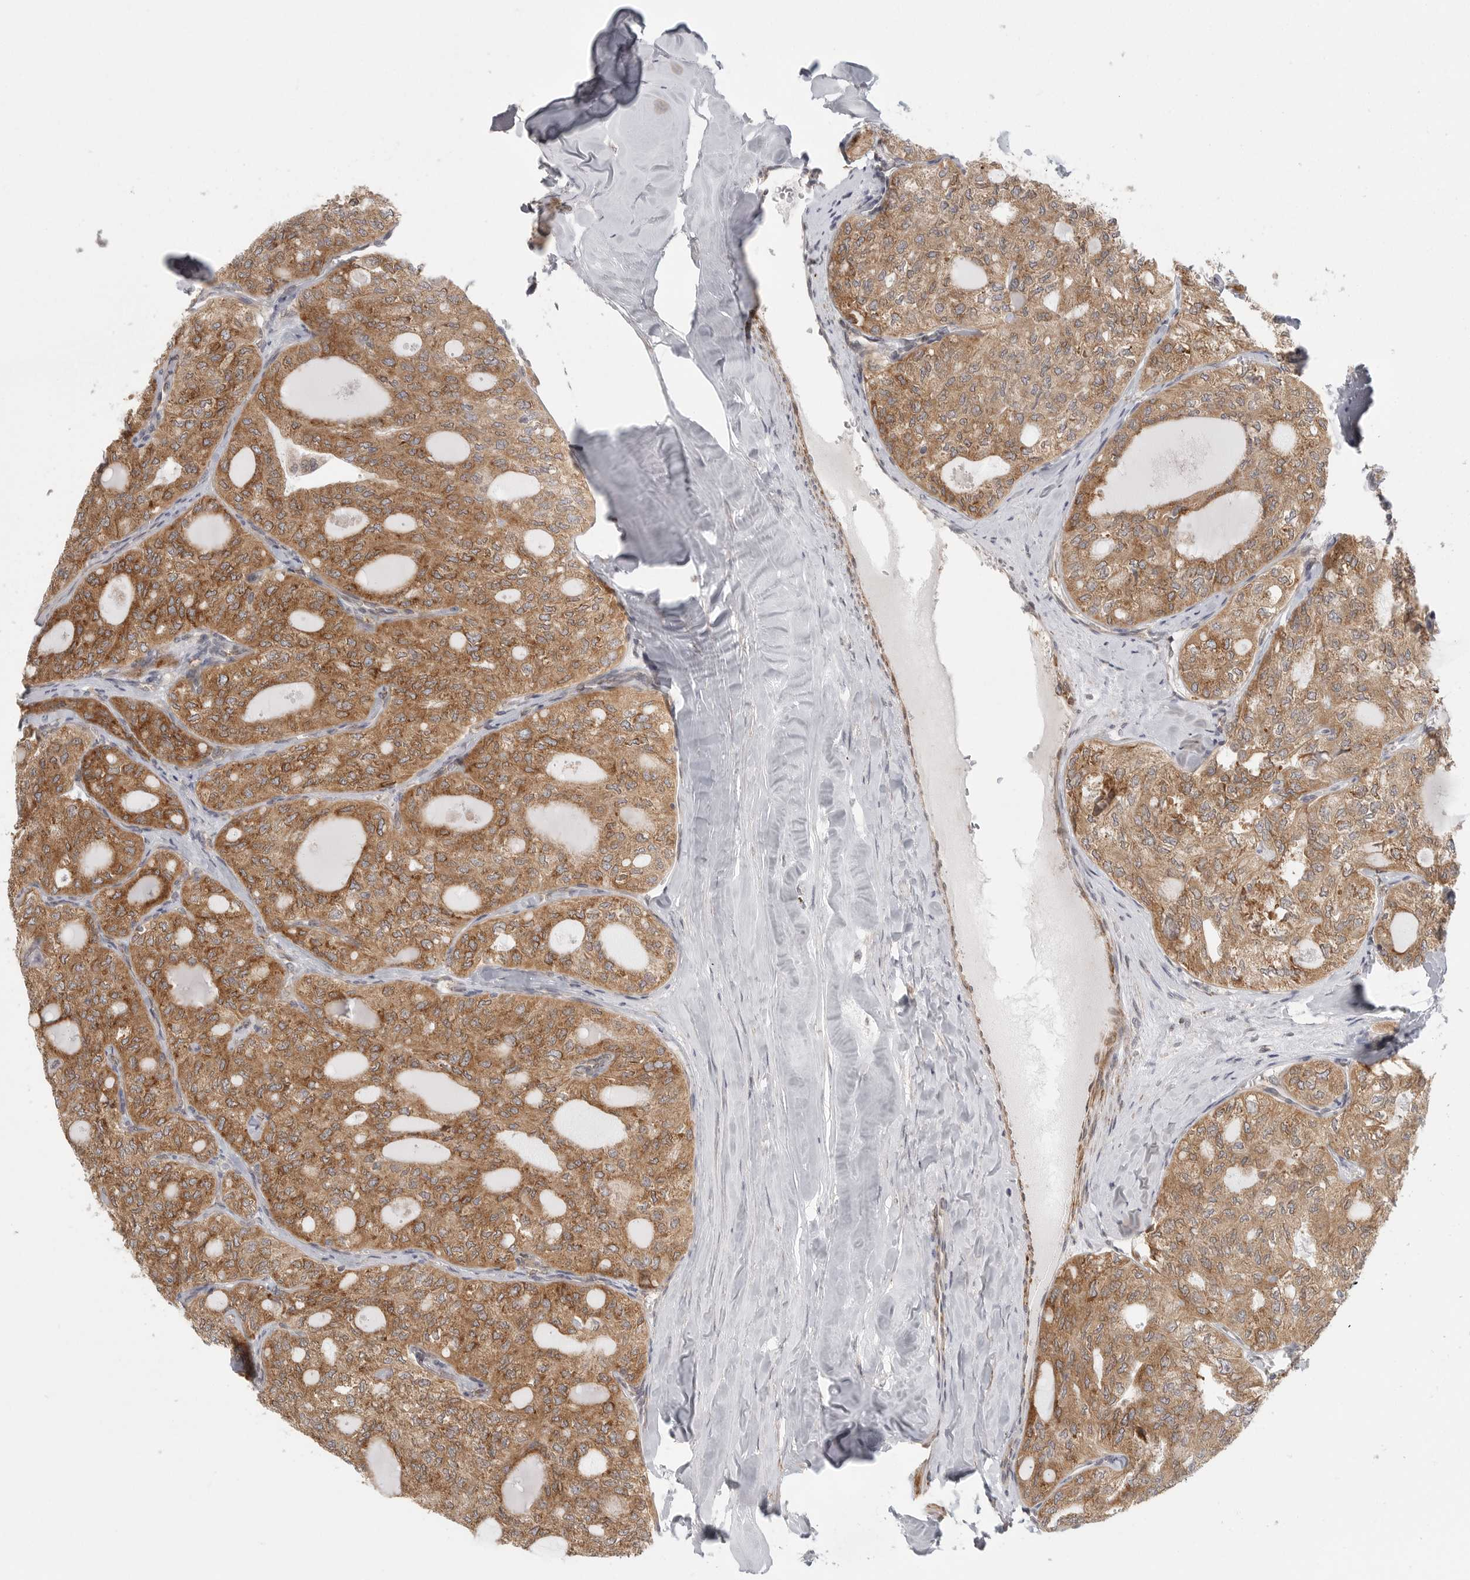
{"staining": {"intensity": "moderate", "quantity": ">75%", "location": "cytoplasmic/membranous"}, "tissue": "thyroid cancer", "cell_type": "Tumor cells", "image_type": "cancer", "snomed": [{"axis": "morphology", "description": "Follicular adenoma carcinoma, NOS"}, {"axis": "topography", "description": "Thyroid gland"}], "caption": "Brown immunohistochemical staining in follicular adenoma carcinoma (thyroid) exhibits moderate cytoplasmic/membranous staining in about >75% of tumor cells.", "gene": "CERS2", "patient": {"sex": "male", "age": 75}}